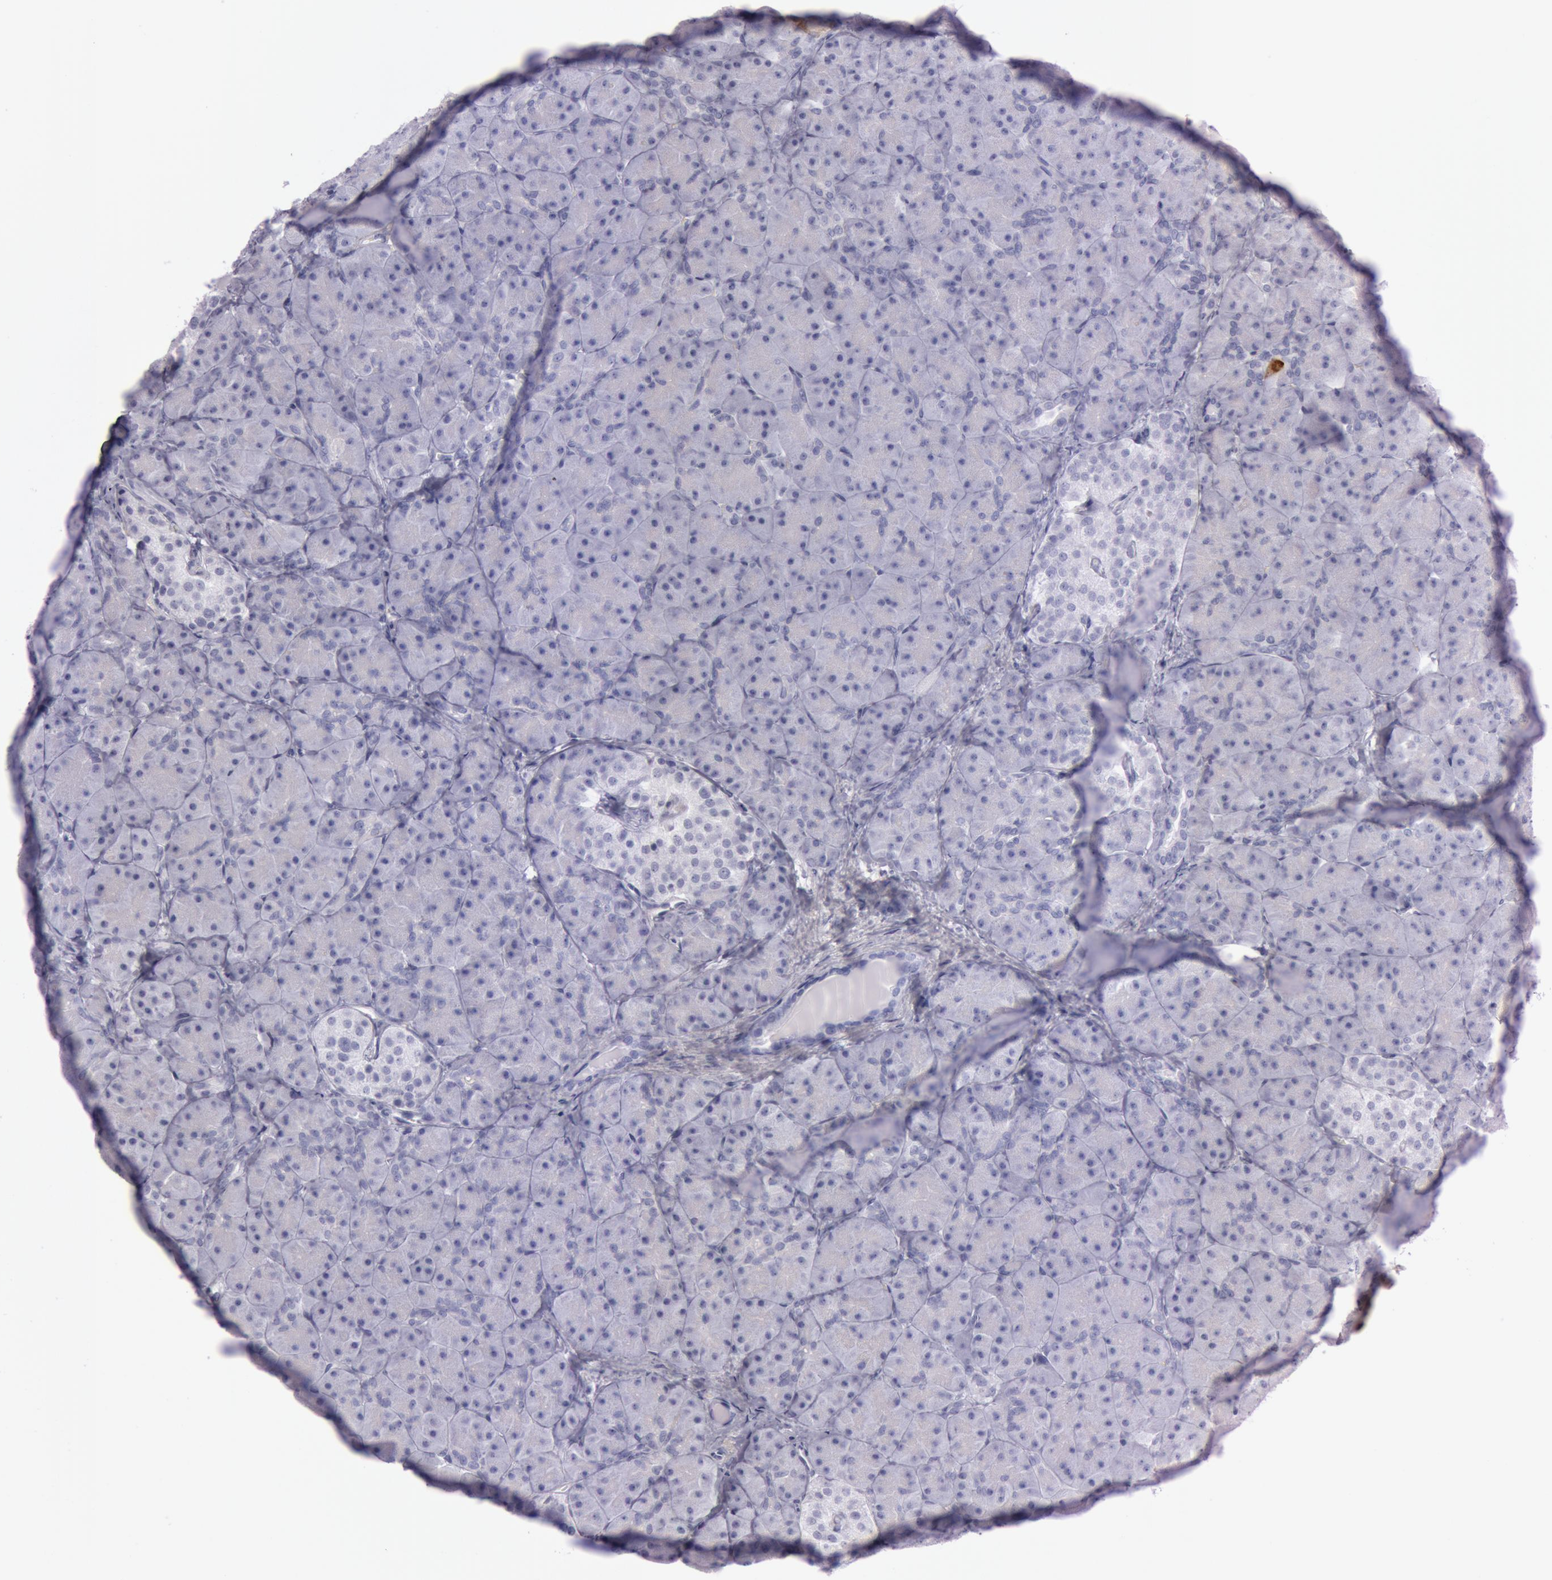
{"staining": {"intensity": "negative", "quantity": "none", "location": "none"}, "tissue": "pancreas", "cell_type": "Exocrine glandular cells", "image_type": "normal", "snomed": [{"axis": "morphology", "description": "Normal tissue, NOS"}, {"axis": "topography", "description": "Pancreas"}], "caption": "Immunohistochemical staining of normal pancreas shows no significant expression in exocrine glandular cells.", "gene": "FOLH1", "patient": {"sex": "male", "age": 66}}